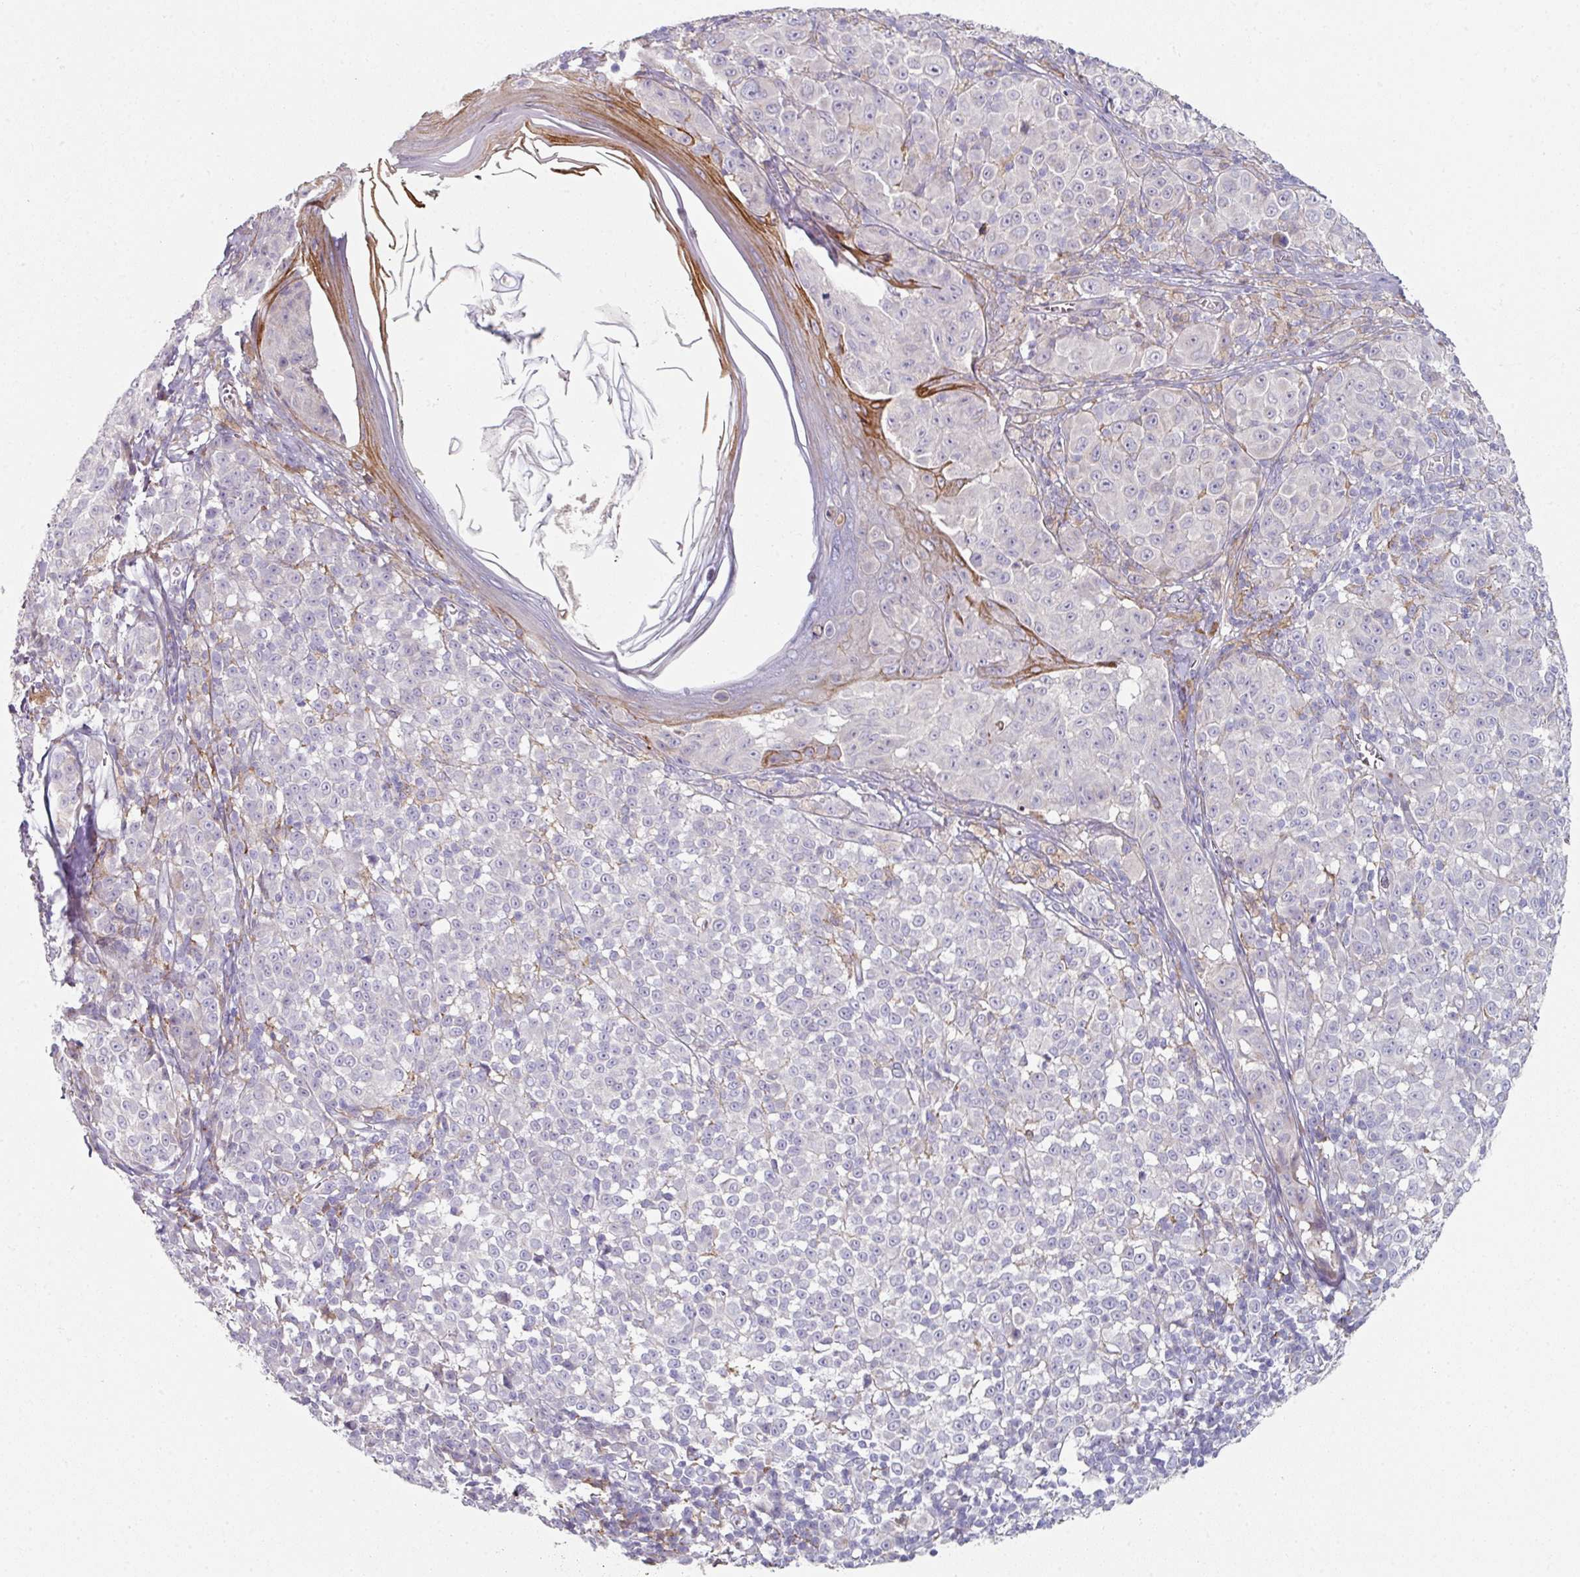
{"staining": {"intensity": "negative", "quantity": "none", "location": "none"}, "tissue": "melanoma", "cell_type": "Tumor cells", "image_type": "cancer", "snomed": [{"axis": "morphology", "description": "Malignant melanoma, NOS"}, {"axis": "topography", "description": "Skin"}], "caption": "Tumor cells are negative for brown protein staining in melanoma.", "gene": "WSB2", "patient": {"sex": "female", "age": 43}}